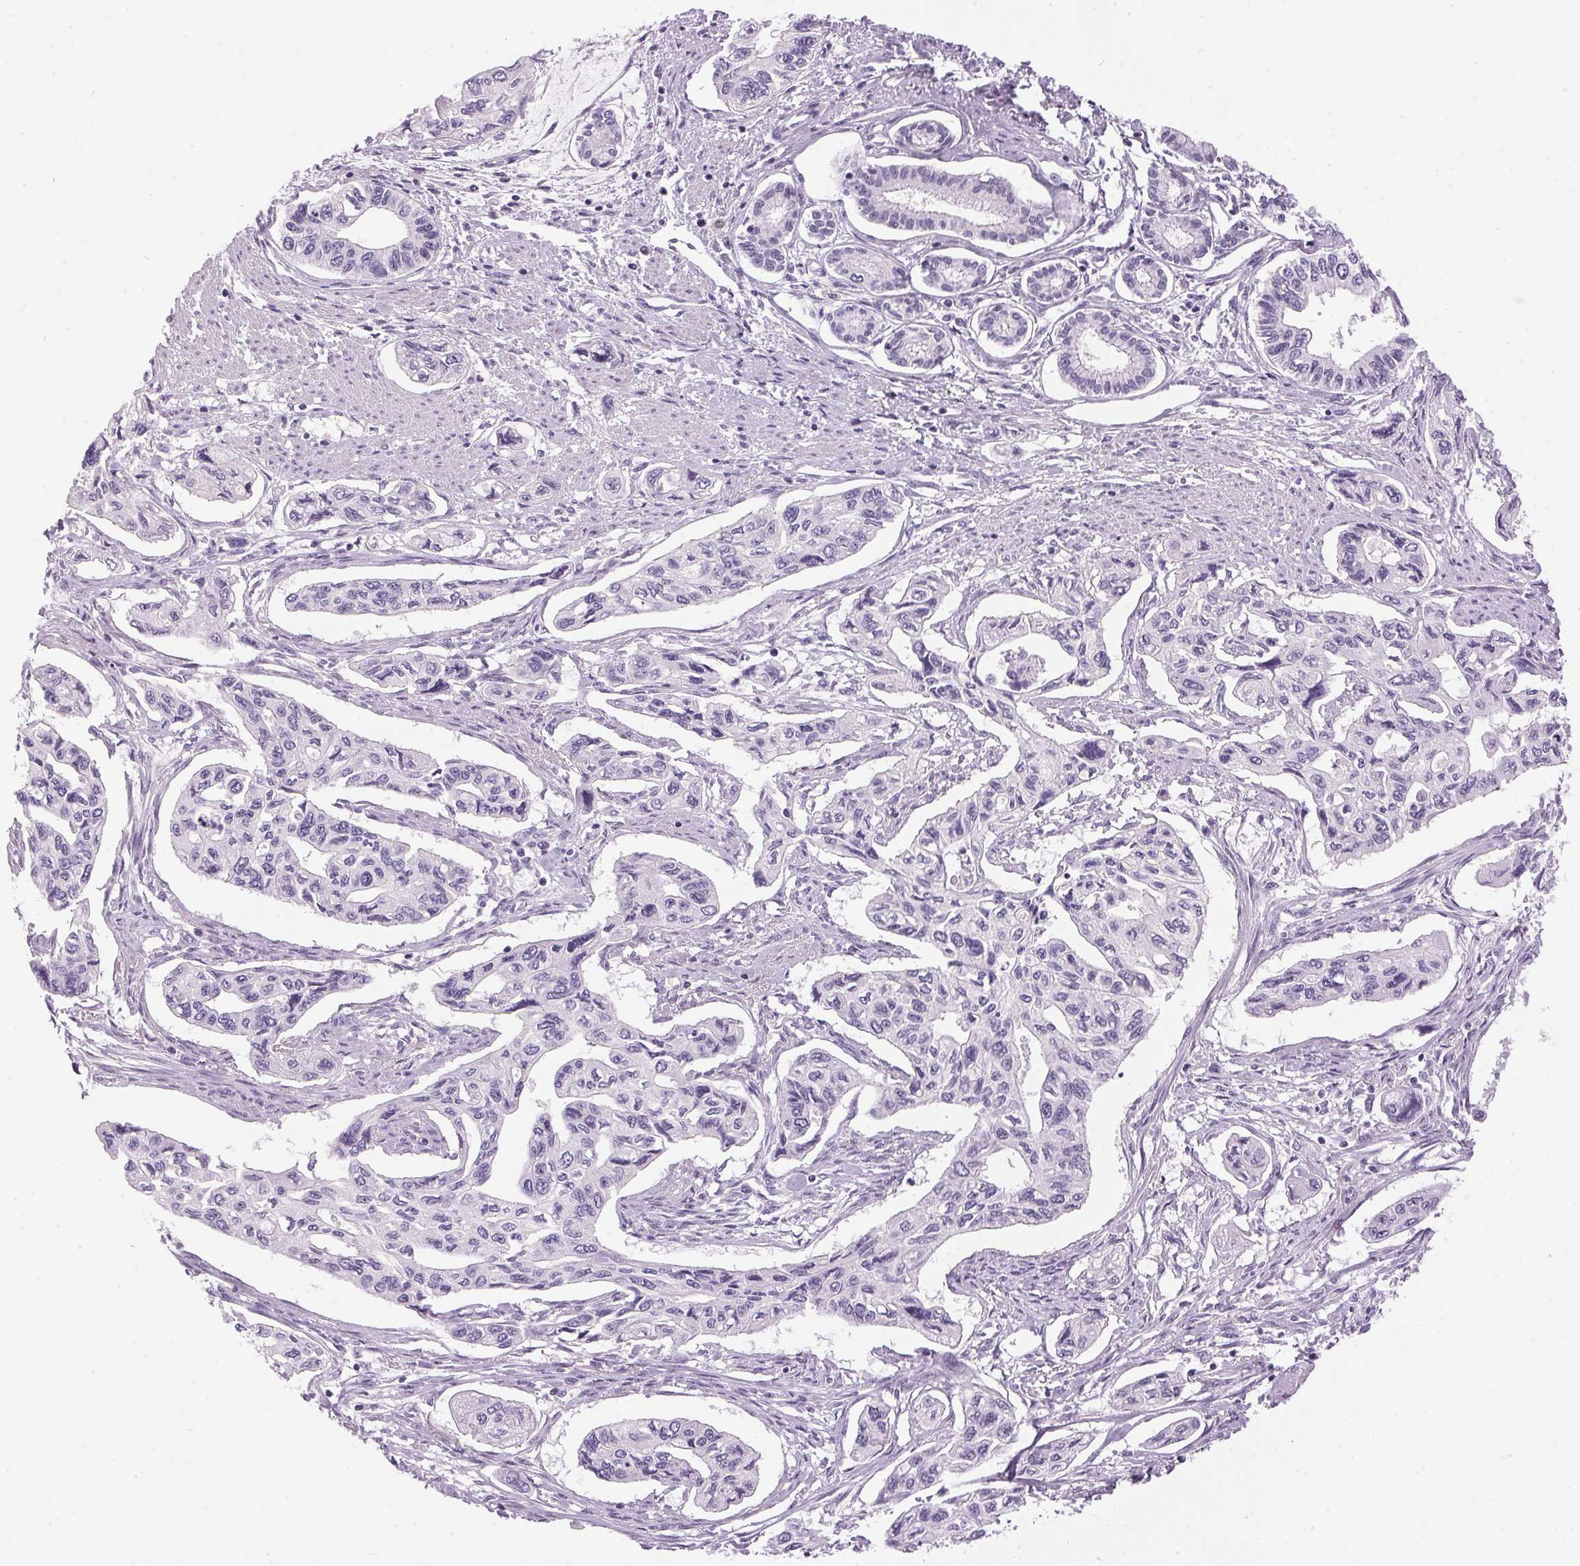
{"staining": {"intensity": "negative", "quantity": "none", "location": "none"}, "tissue": "pancreatic cancer", "cell_type": "Tumor cells", "image_type": "cancer", "snomed": [{"axis": "morphology", "description": "Adenocarcinoma, NOS"}, {"axis": "topography", "description": "Pancreas"}], "caption": "Immunohistochemistry of pancreatic cancer reveals no expression in tumor cells. (DAB (3,3'-diaminobenzidine) IHC with hematoxylin counter stain).", "gene": "SP7", "patient": {"sex": "female", "age": 76}}